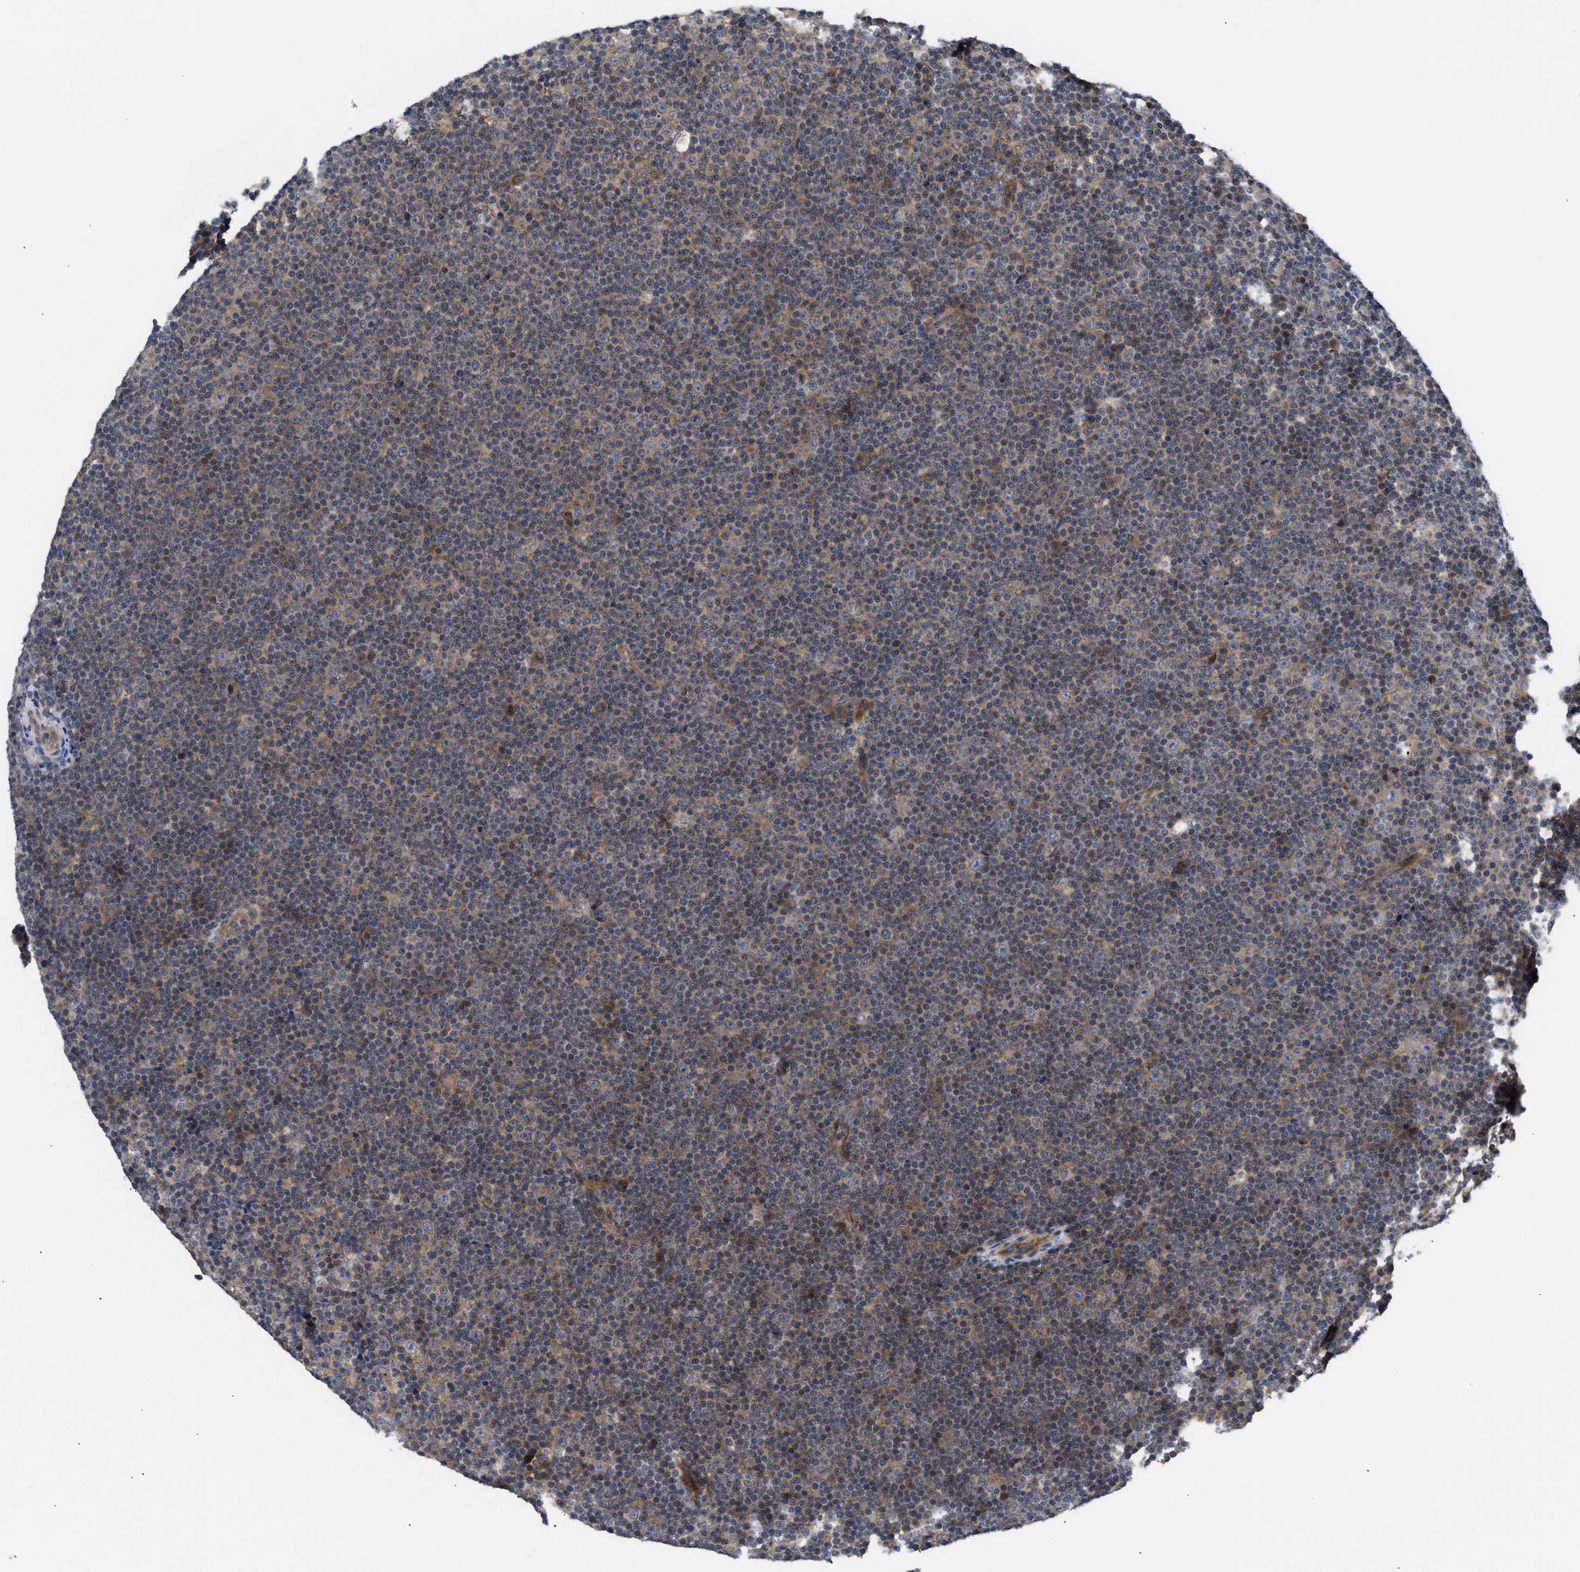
{"staining": {"intensity": "weak", "quantity": "25%-75%", "location": "cytoplasmic/membranous"}, "tissue": "lymphoma", "cell_type": "Tumor cells", "image_type": "cancer", "snomed": [{"axis": "morphology", "description": "Malignant lymphoma, non-Hodgkin's type, Low grade"}, {"axis": "topography", "description": "Lymph node"}], "caption": "Protein staining of malignant lymphoma, non-Hodgkin's type (low-grade) tissue displays weak cytoplasmic/membranous positivity in approximately 25%-75% of tumor cells. The staining was performed using DAB (3,3'-diaminobenzidine) to visualize the protein expression in brown, while the nuclei were stained in blue with hematoxylin (Magnification: 20x).", "gene": "LAPTM4B", "patient": {"sex": "female", "age": 67}}